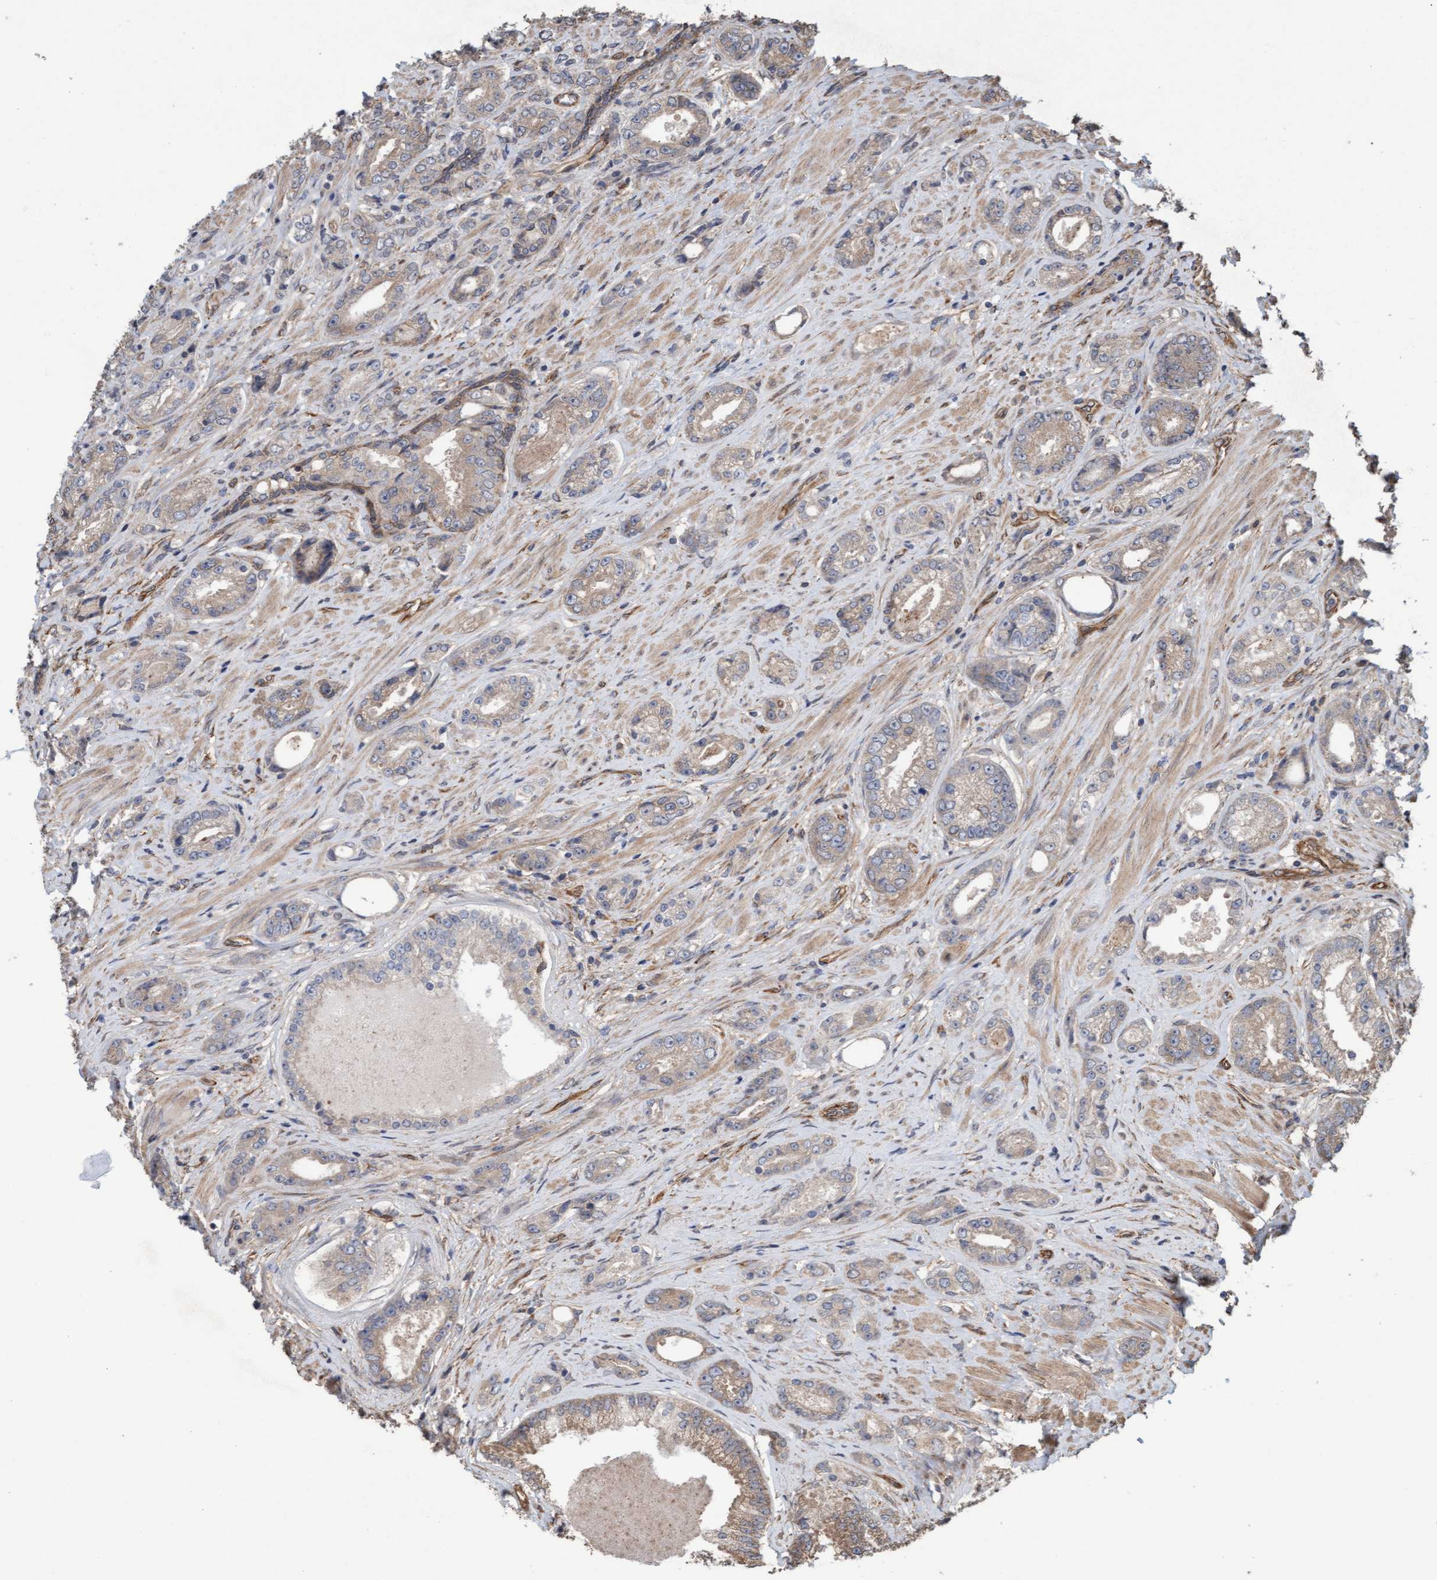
{"staining": {"intensity": "weak", "quantity": "25%-75%", "location": "cytoplasmic/membranous"}, "tissue": "prostate cancer", "cell_type": "Tumor cells", "image_type": "cancer", "snomed": [{"axis": "morphology", "description": "Adenocarcinoma, High grade"}, {"axis": "topography", "description": "Prostate"}], "caption": "Immunohistochemical staining of human prostate cancer demonstrates weak cytoplasmic/membranous protein staining in about 25%-75% of tumor cells. The staining was performed using DAB to visualize the protein expression in brown, while the nuclei were stained in blue with hematoxylin (Magnification: 20x).", "gene": "CDC42EP4", "patient": {"sex": "male", "age": 61}}